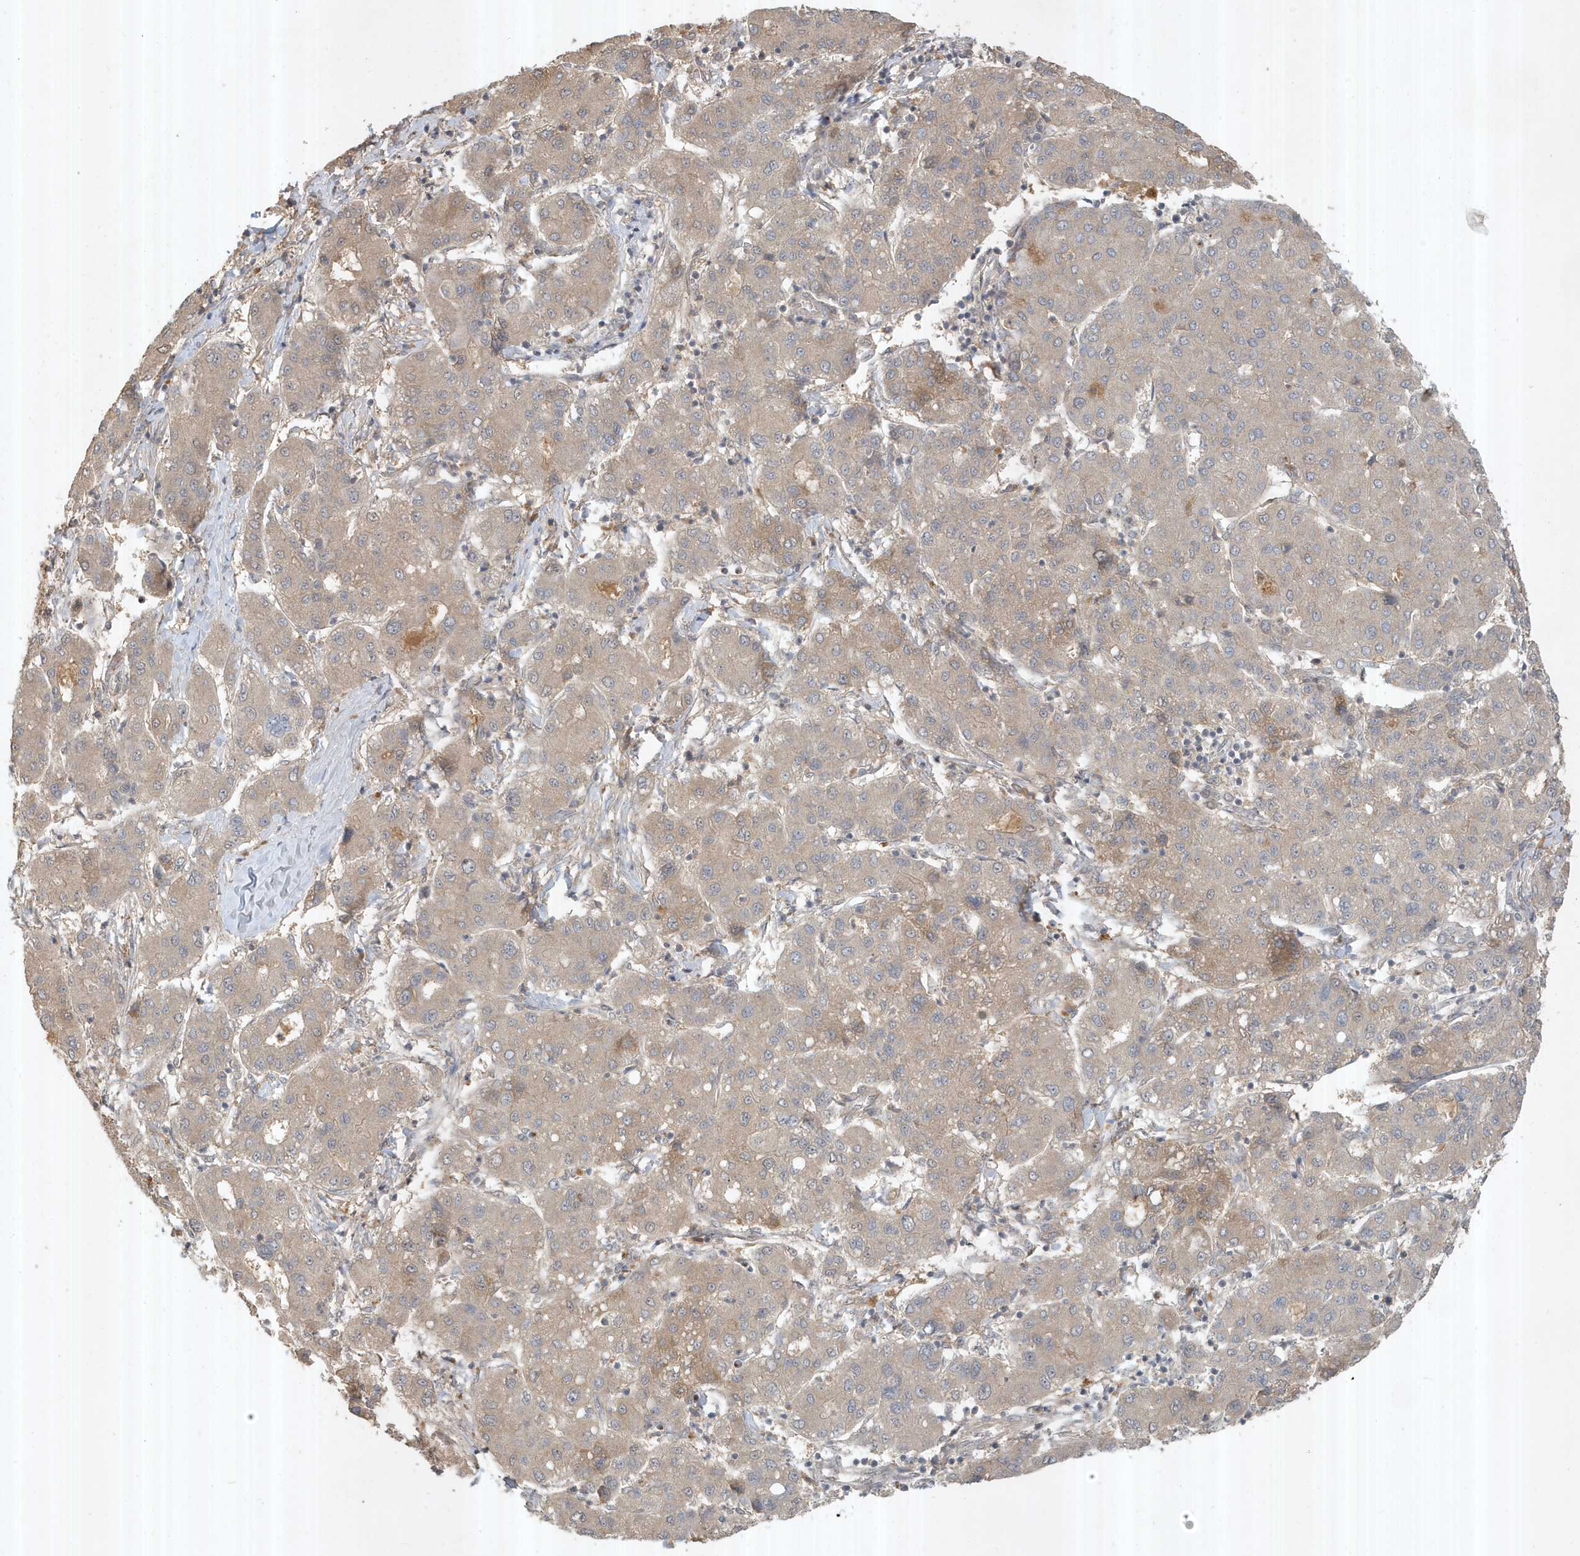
{"staining": {"intensity": "weak", "quantity": "25%-75%", "location": "cytoplasmic/membranous"}, "tissue": "liver cancer", "cell_type": "Tumor cells", "image_type": "cancer", "snomed": [{"axis": "morphology", "description": "Carcinoma, Hepatocellular, NOS"}, {"axis": "topography", "description": "Liver"}], "caption": "Immunohistochemical staining of human liver cancer (hepatocellular carcinoma) shows low levels of weak cytoplasmic/membranous expression in about 25%-75% of tumor cells. (DAB IHC, brown staining for protein, blue staining for nuclei).", "gene": "ABCB9", "patient": {"sex": "male", "age": 65}}